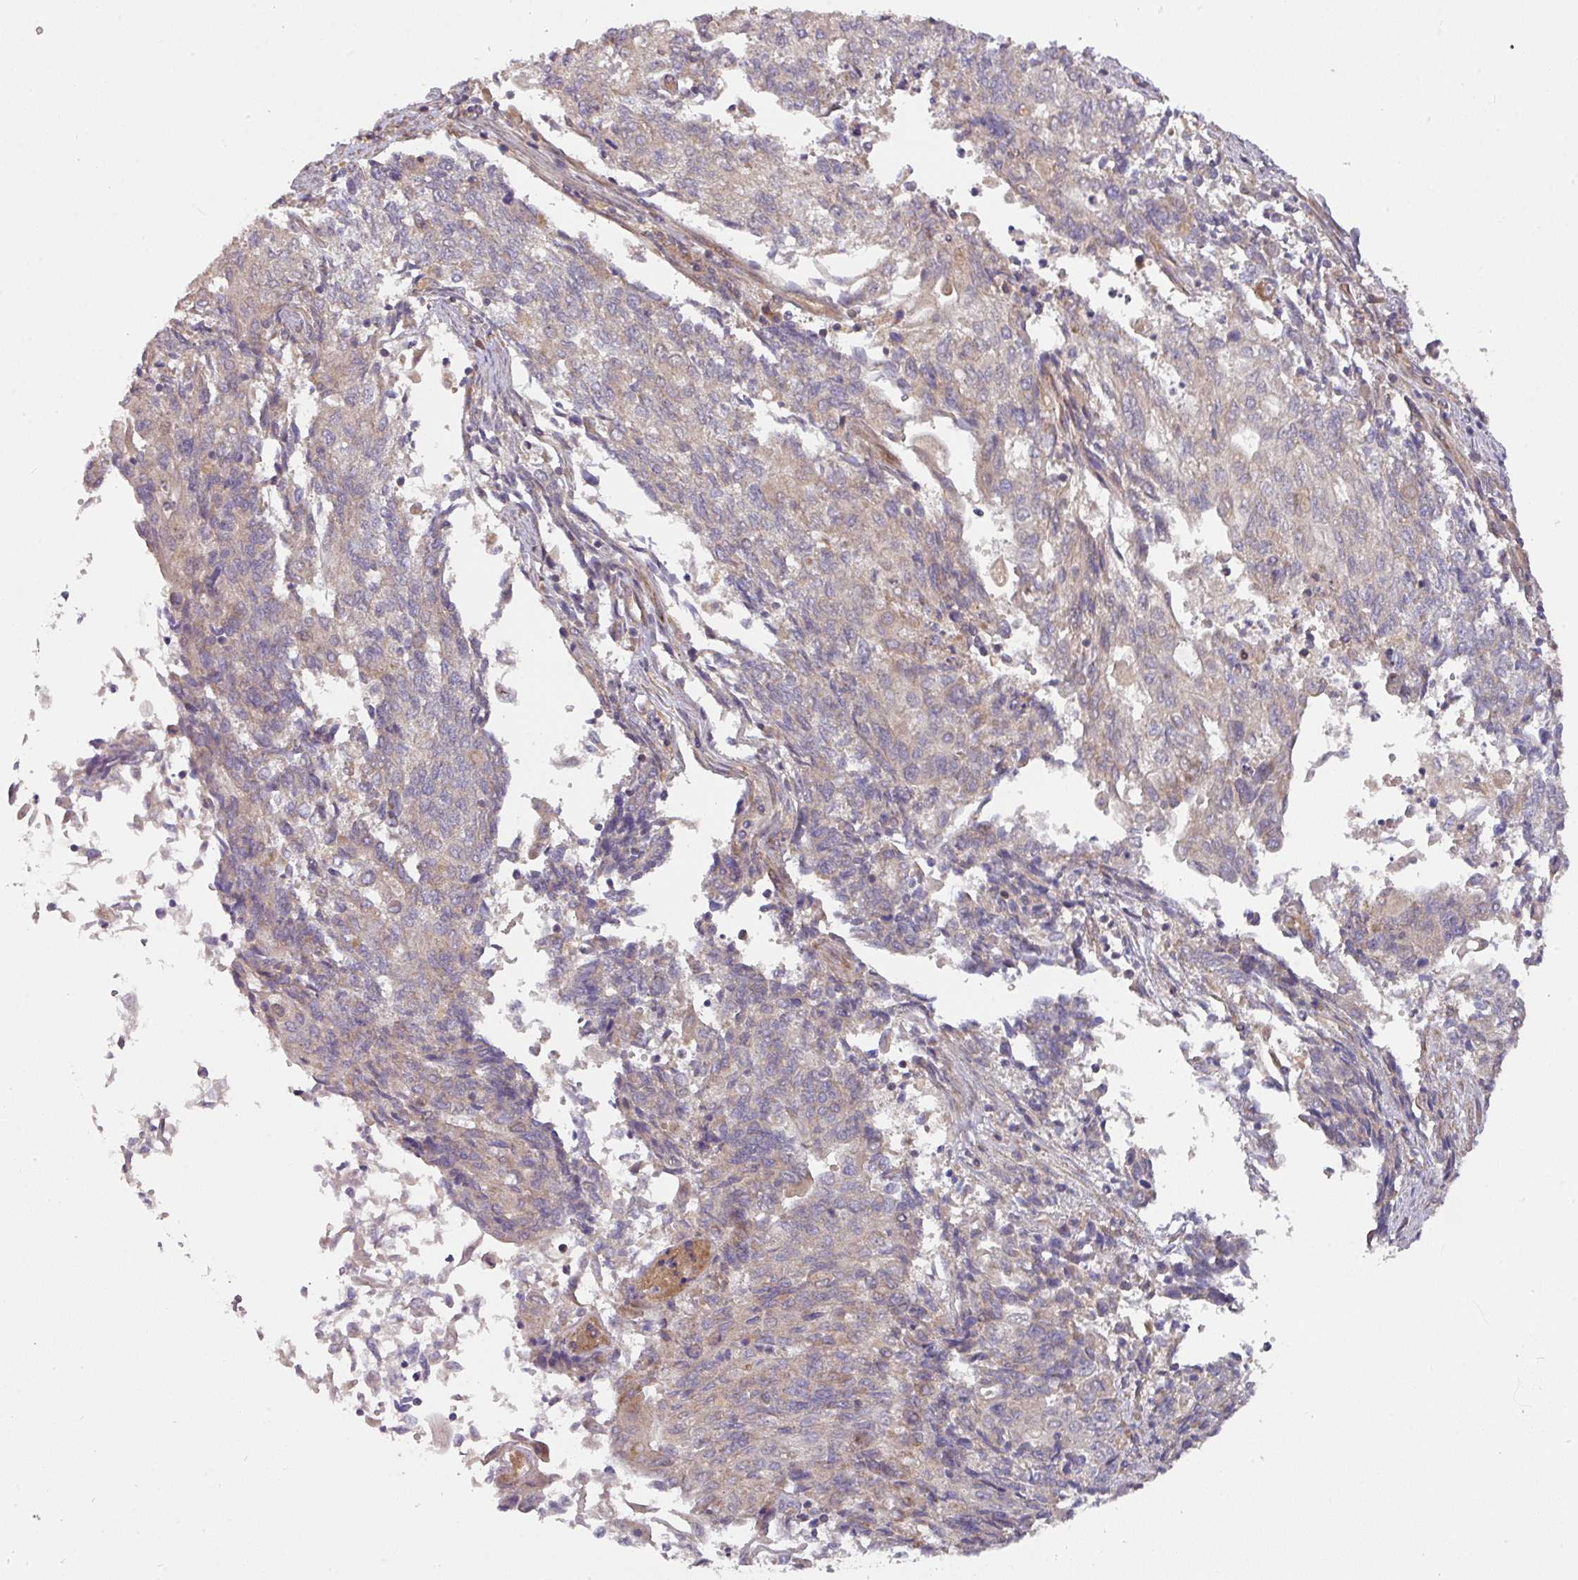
{"staining": {"intensity": "weak", "quantity": "<25%", "location": "cytoplasmic/membranous"}, "tissue": "endometrial cancer", "cell_type": "Tumor cells", "image_type": "cancer", "snomed": [{"axis": "morphology", "description": "Adenocarcinoma, NOS"}, {"axis": "topography", "description": "Endometrium"}], "caption": "A histopathology image of adenocarcinoma (endometrial) stained for a protein reveals no brown staining in tumor cells. (DAB (3,3'-diaminobenzidine) immunohistochemistry with hematoxylin counter stain).", "gene": "STK35", "patient": {"sex": "female", "age": 54}}